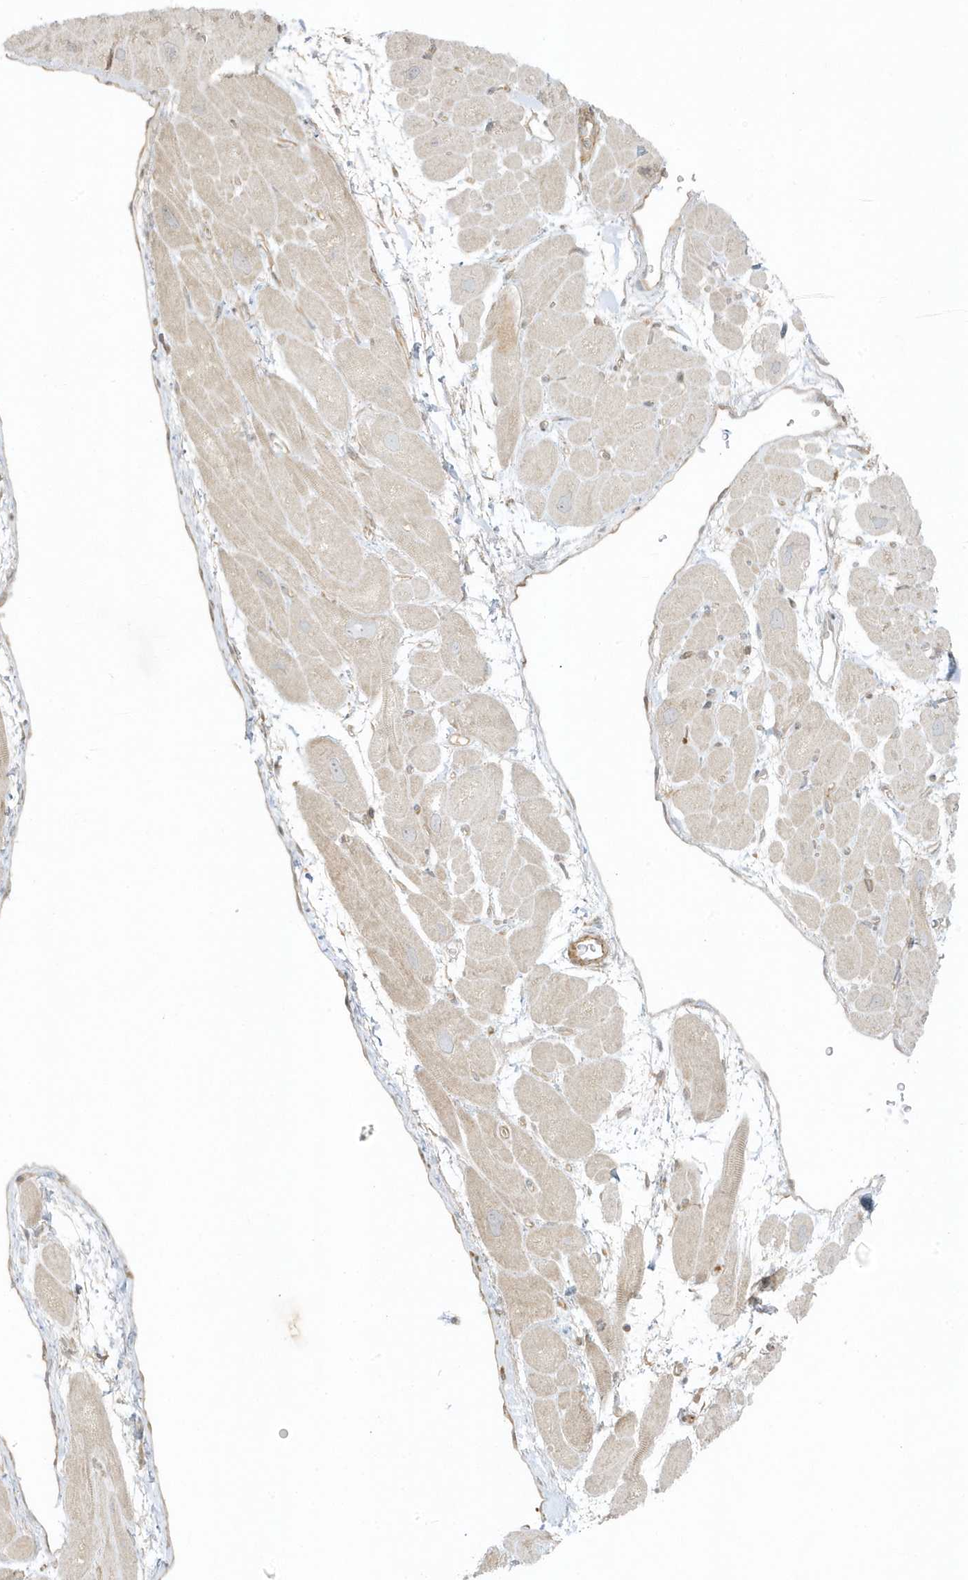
{"staining": {"intensity": "weak", "quantity": "<25%", "location": "cytoplasmic/membranous"}, "tissue": "heart muscle", "cell_type": "Cardiomyocytes", "image_type": "normal", "snomed": [{"axis": "morphology", "description": "Normal tissue, NOS"}, {"axis": "topography", "description": "Heart"}], "caption": "Immunohistochemistry of benign heart muscle reveals no expression in cardiomyocytes.", "gene": "ZBTB8A", "patient": {"sex": "male", "age": 49}}